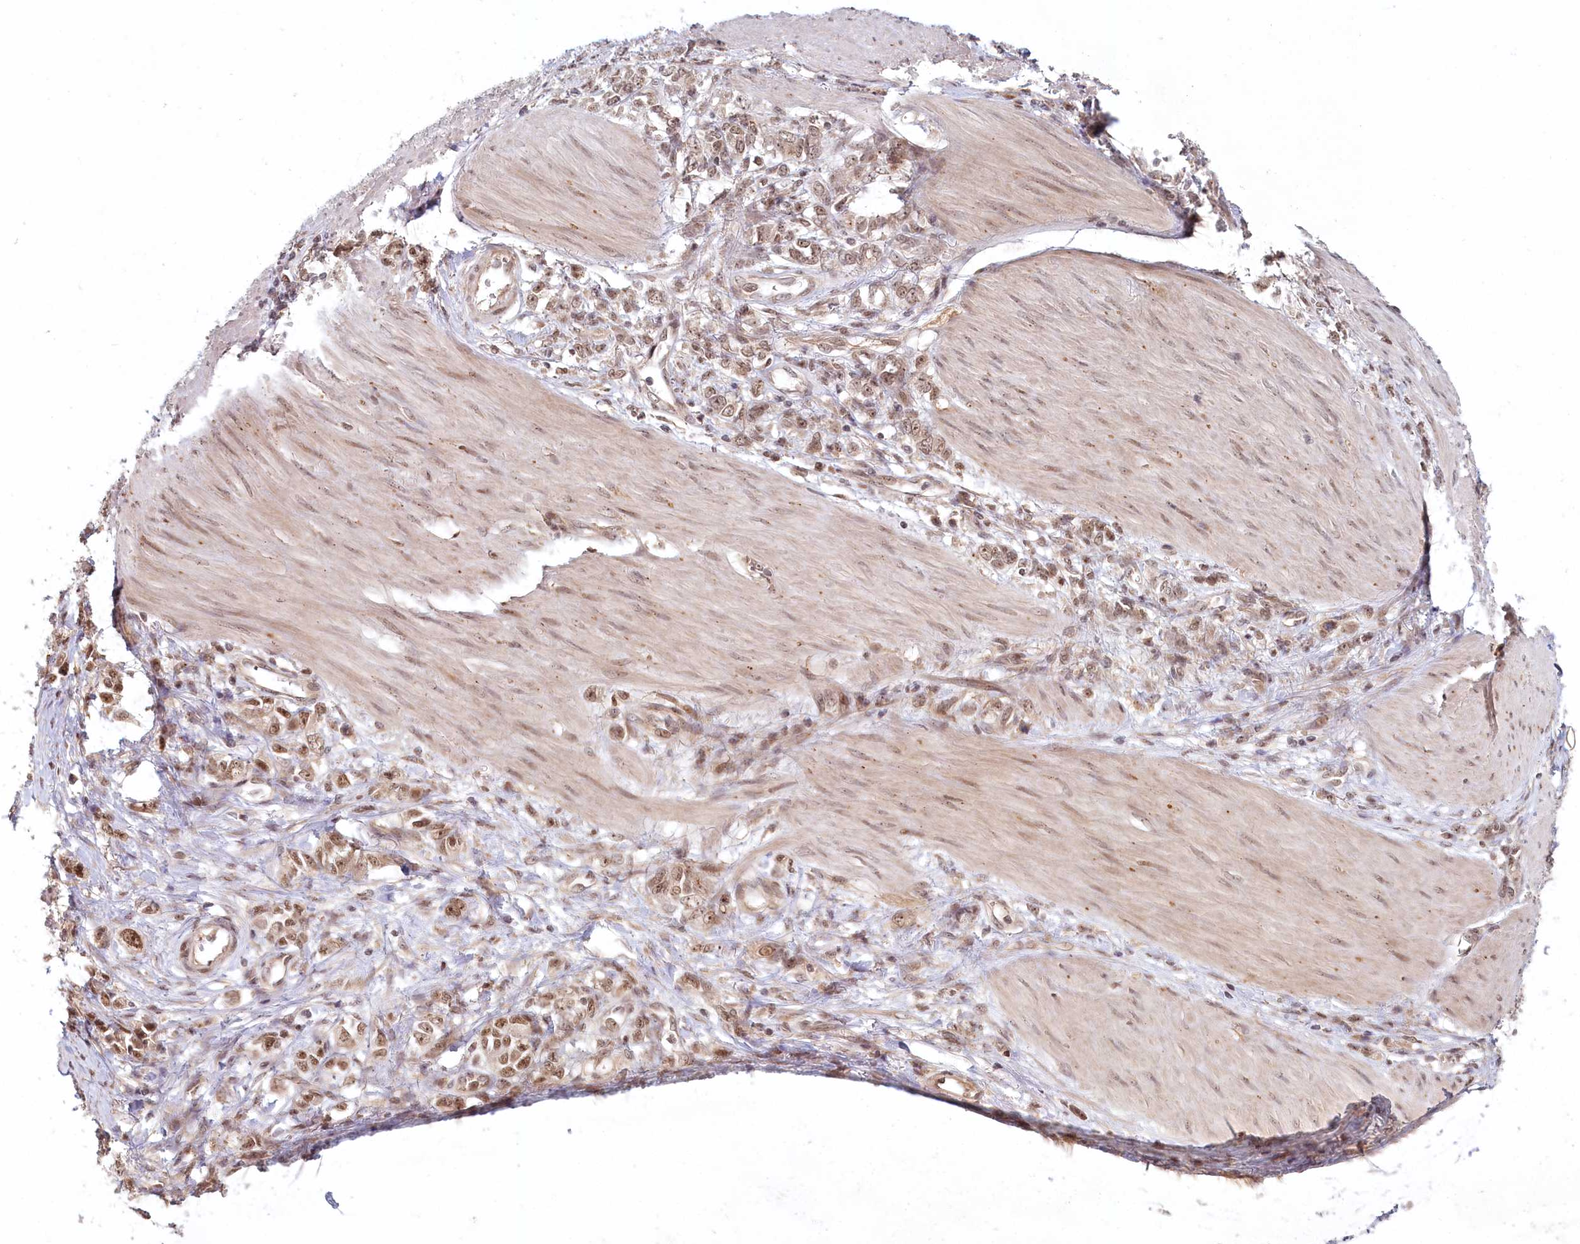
{"staining": {"intensity": "moderate", "quantity": ">75%", "location": "nuclear"}, "tissue": "stomach cancer", "cell_type": "Tumor cells", "image_type": "cancer", "snomed": [{"axis": "morphology", "description": "Adenocarcinoma, NOS"}, {"axis": "topography", "description": "Stomach"}], "caption": "Immunohistochemical staining of human stomach cancer (adenocarcinoma) demonstrates medium levels of moderate nuclear staining in about >75% of tumor cells.", "gene": "WAPL", "patient": {"sex": "female", "age": 76}}